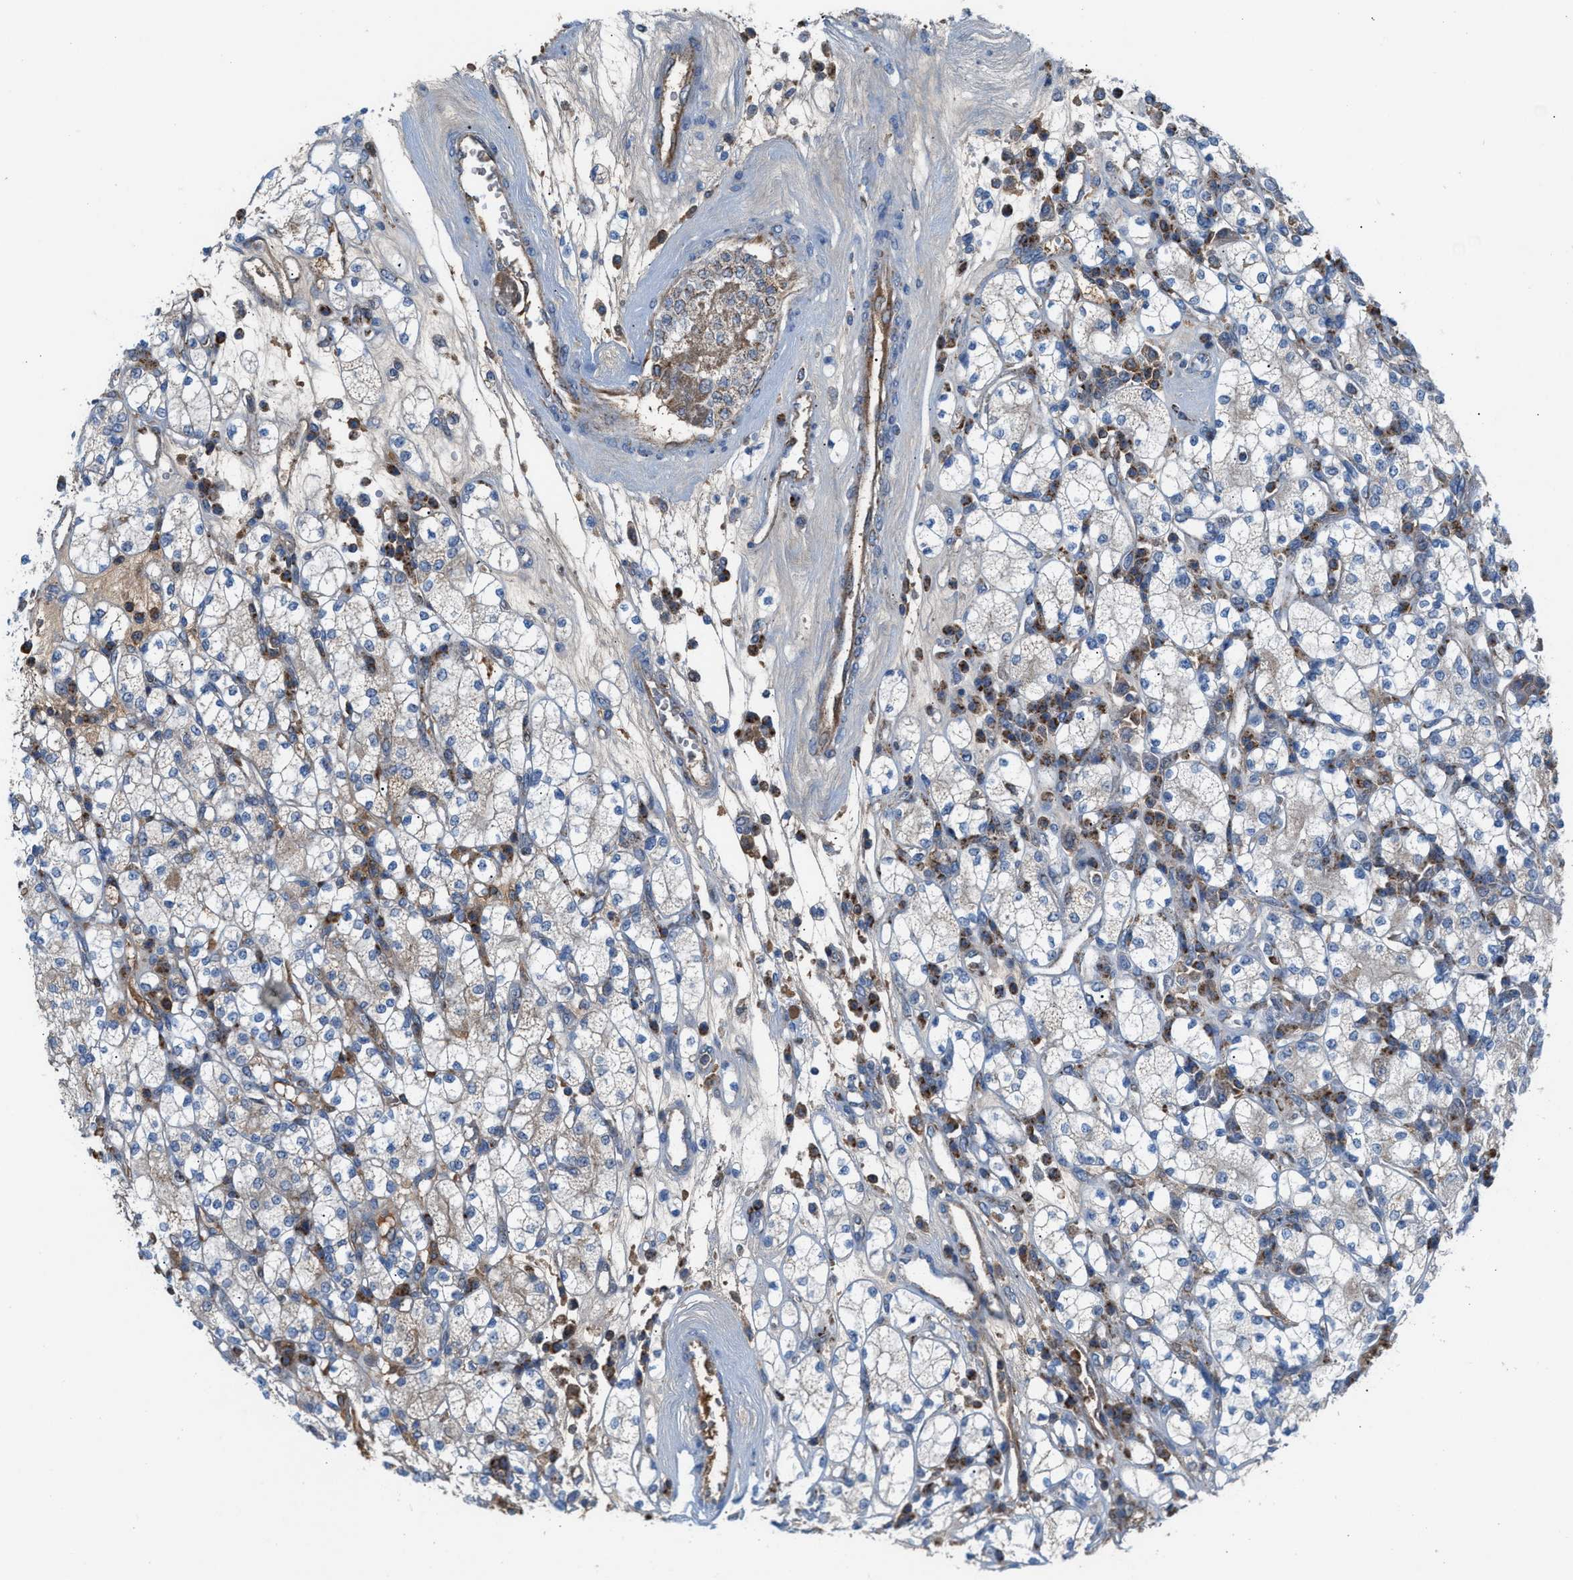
{"staining": {"intensity": "moderate", "quantity": "25%-75%", "location": "cytoplasmic/membranous"}, "tissue": "renal cancer", "cell_type": "Tumor cells", "image_type": "cancer", "snomed": [{"axis": "morphology", "description": "Adenocarcinoma, NOS"}, {"axis": "topography", "description": "Kidney"}], "caption": "Renal adenocarcinoma stained with immunohistochemistry (IHC) displays moderate cytoplasmic/membranous positivity in about 25%-75% of tumor cells.", "gene": "PMPCA", "patient": {"sex": "male", "age": 77}}